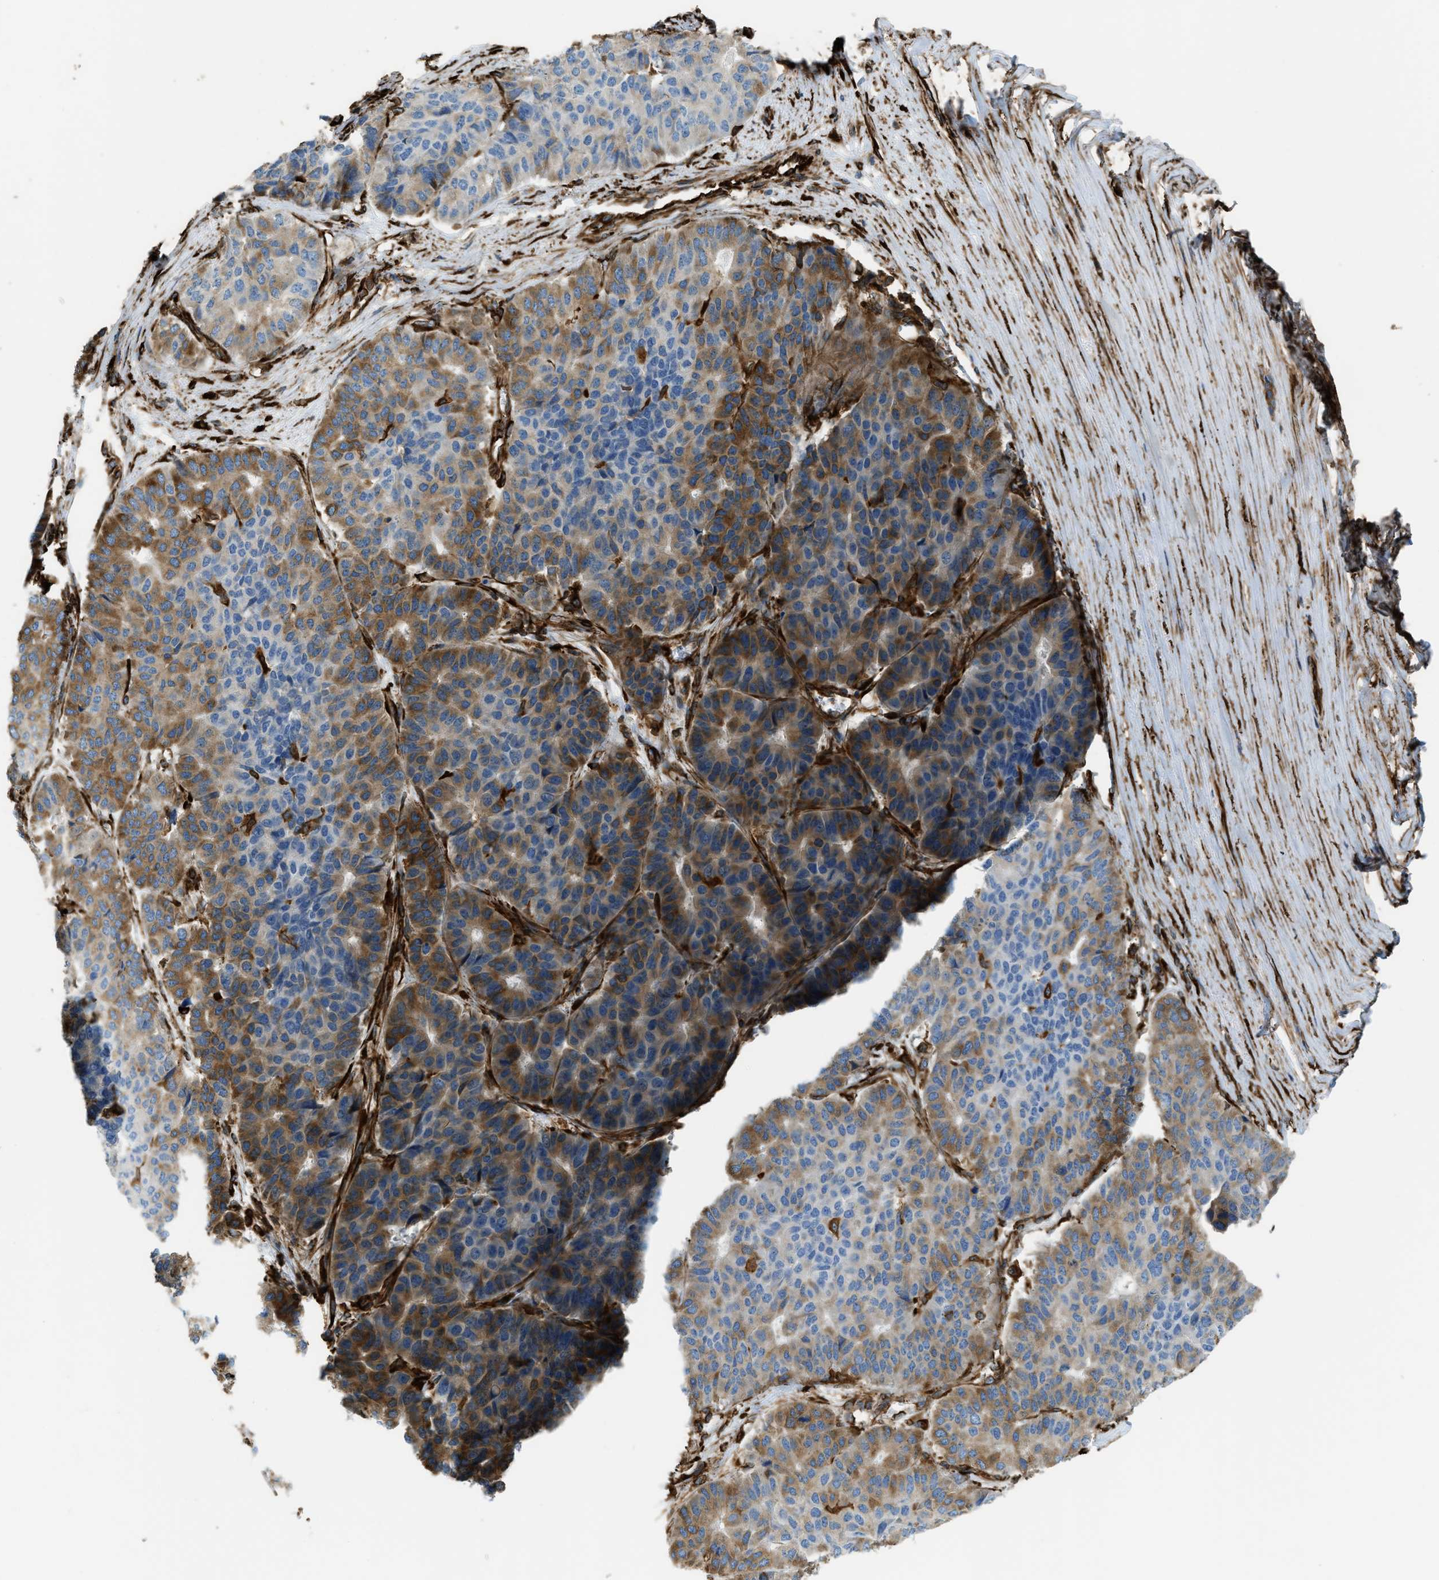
{"staining": {"intensity": "moderate", "quantity": ">75%", "location": "cytoplasmic/membranous"}, "tissue": "pancreatic cancer", "cell_type": "Tumor cells", "image_type": "cancer", "snomed": [{"axis": "morphology", "description": "Adenocarcinoma, NOS"}, {"axis": "topography", "description": "Pancreas"}], "caption": "The photomicrograph shows staining of pancreatic adenocarcinoma, revealing moderate cytoplasmic/membranous protein positivity (brown color) within tumor cells.", "gene": "BEX3", "patient": {"sex": "male", "age": 50}}